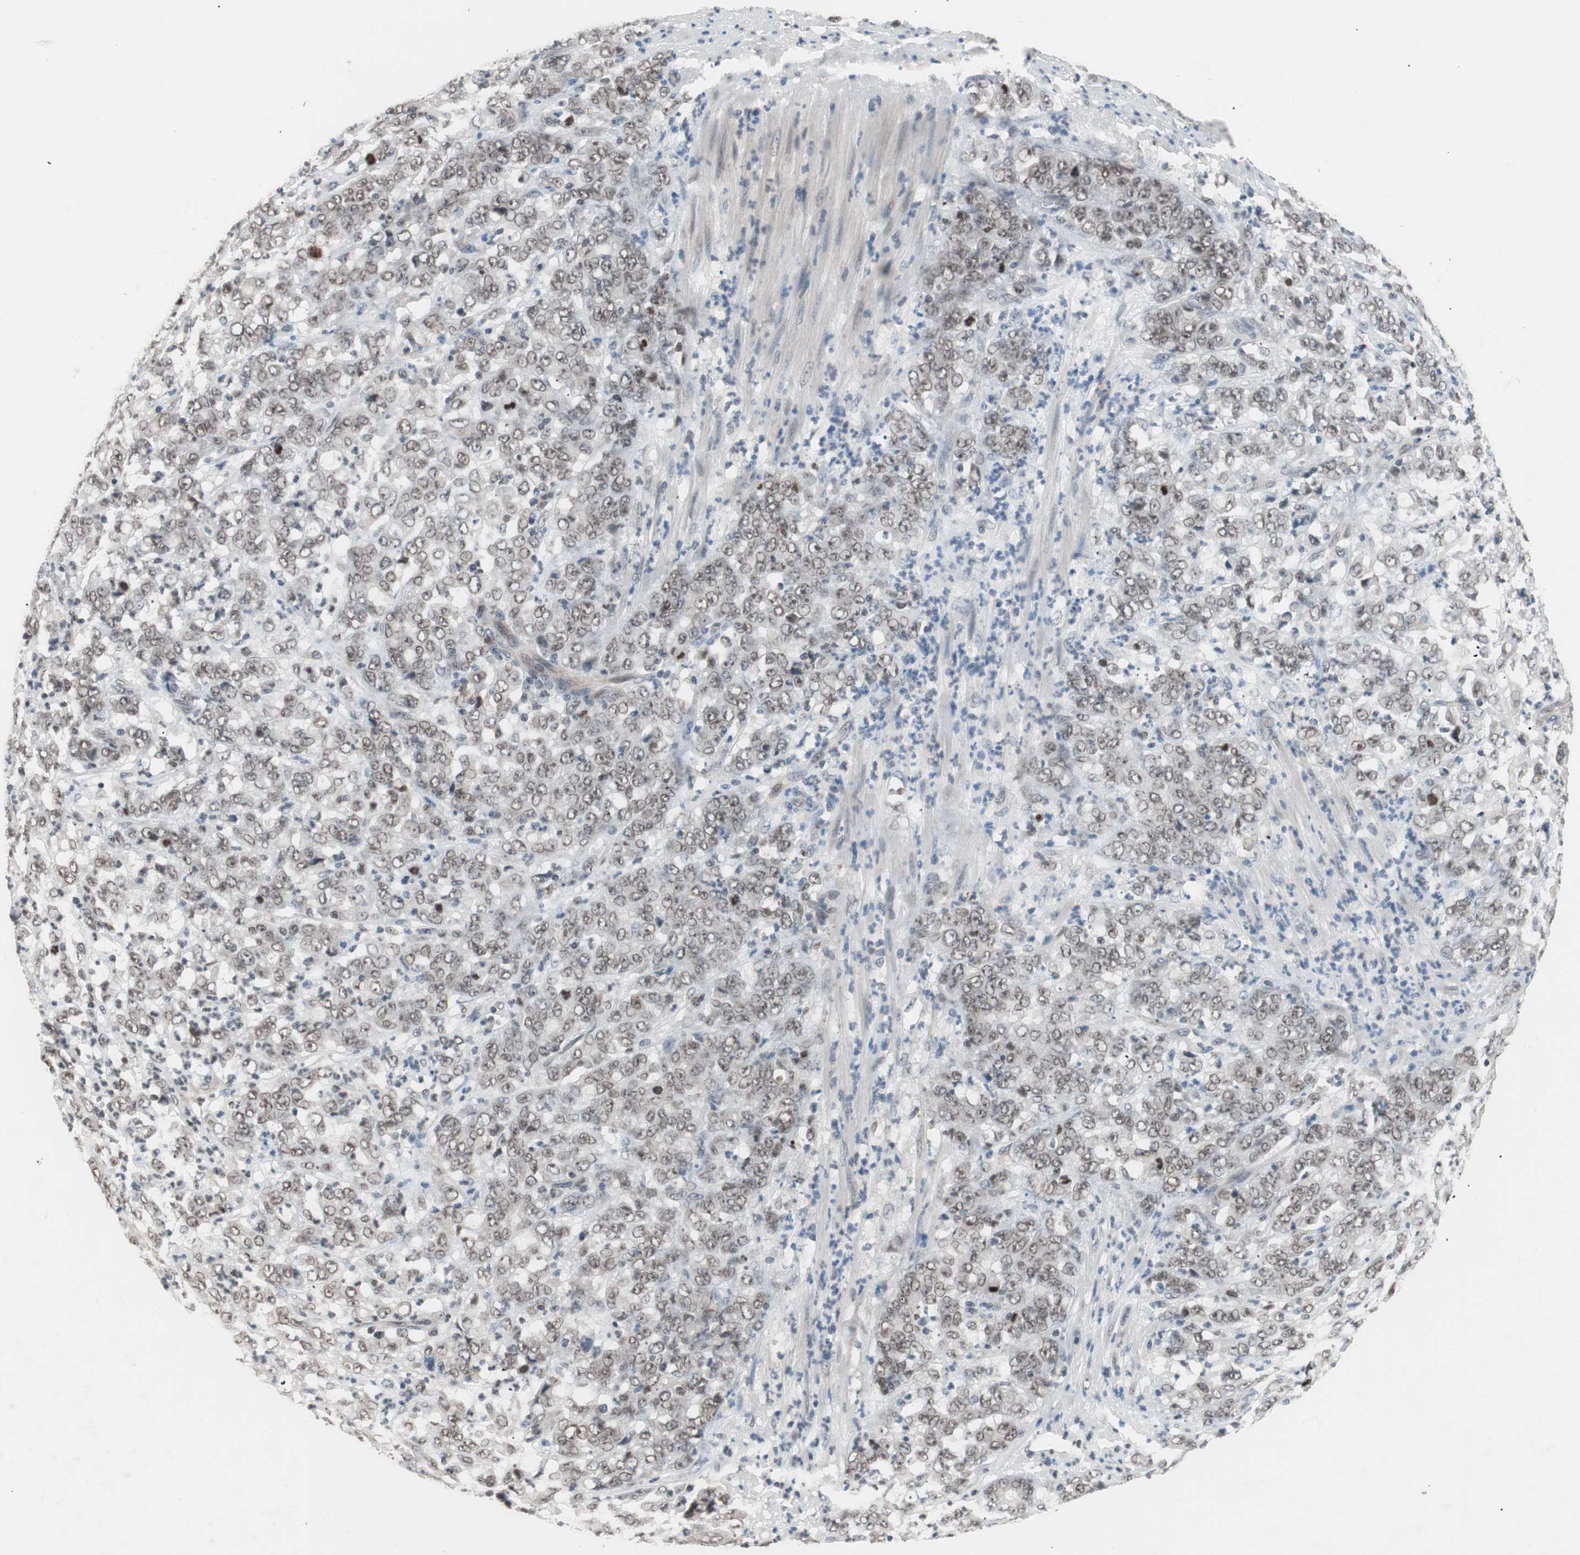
{"staining": {"intensity": "weak", "quantity": ">75%", "location": "nuclear"}, "tissue": "stomach cancer", "cell_type": "Tumor cells", "image_type": "cancer", "snomed": [{"axis": "morphology", "description": "Adenocarcinoma, NOS"}, {"axis": "topography", "description": "Stomach, lower"}], "caption": "This histopathology image displays stomach adenocarcinoma stained with immunohistochemistry (IHC) to label a protein in brown. The nuclear of tumor cells show weak positivity for the protein. Nuclei are counter-stained blue.", "gene": "LIG3", "patient": {"sex": "female", "age": 71}}